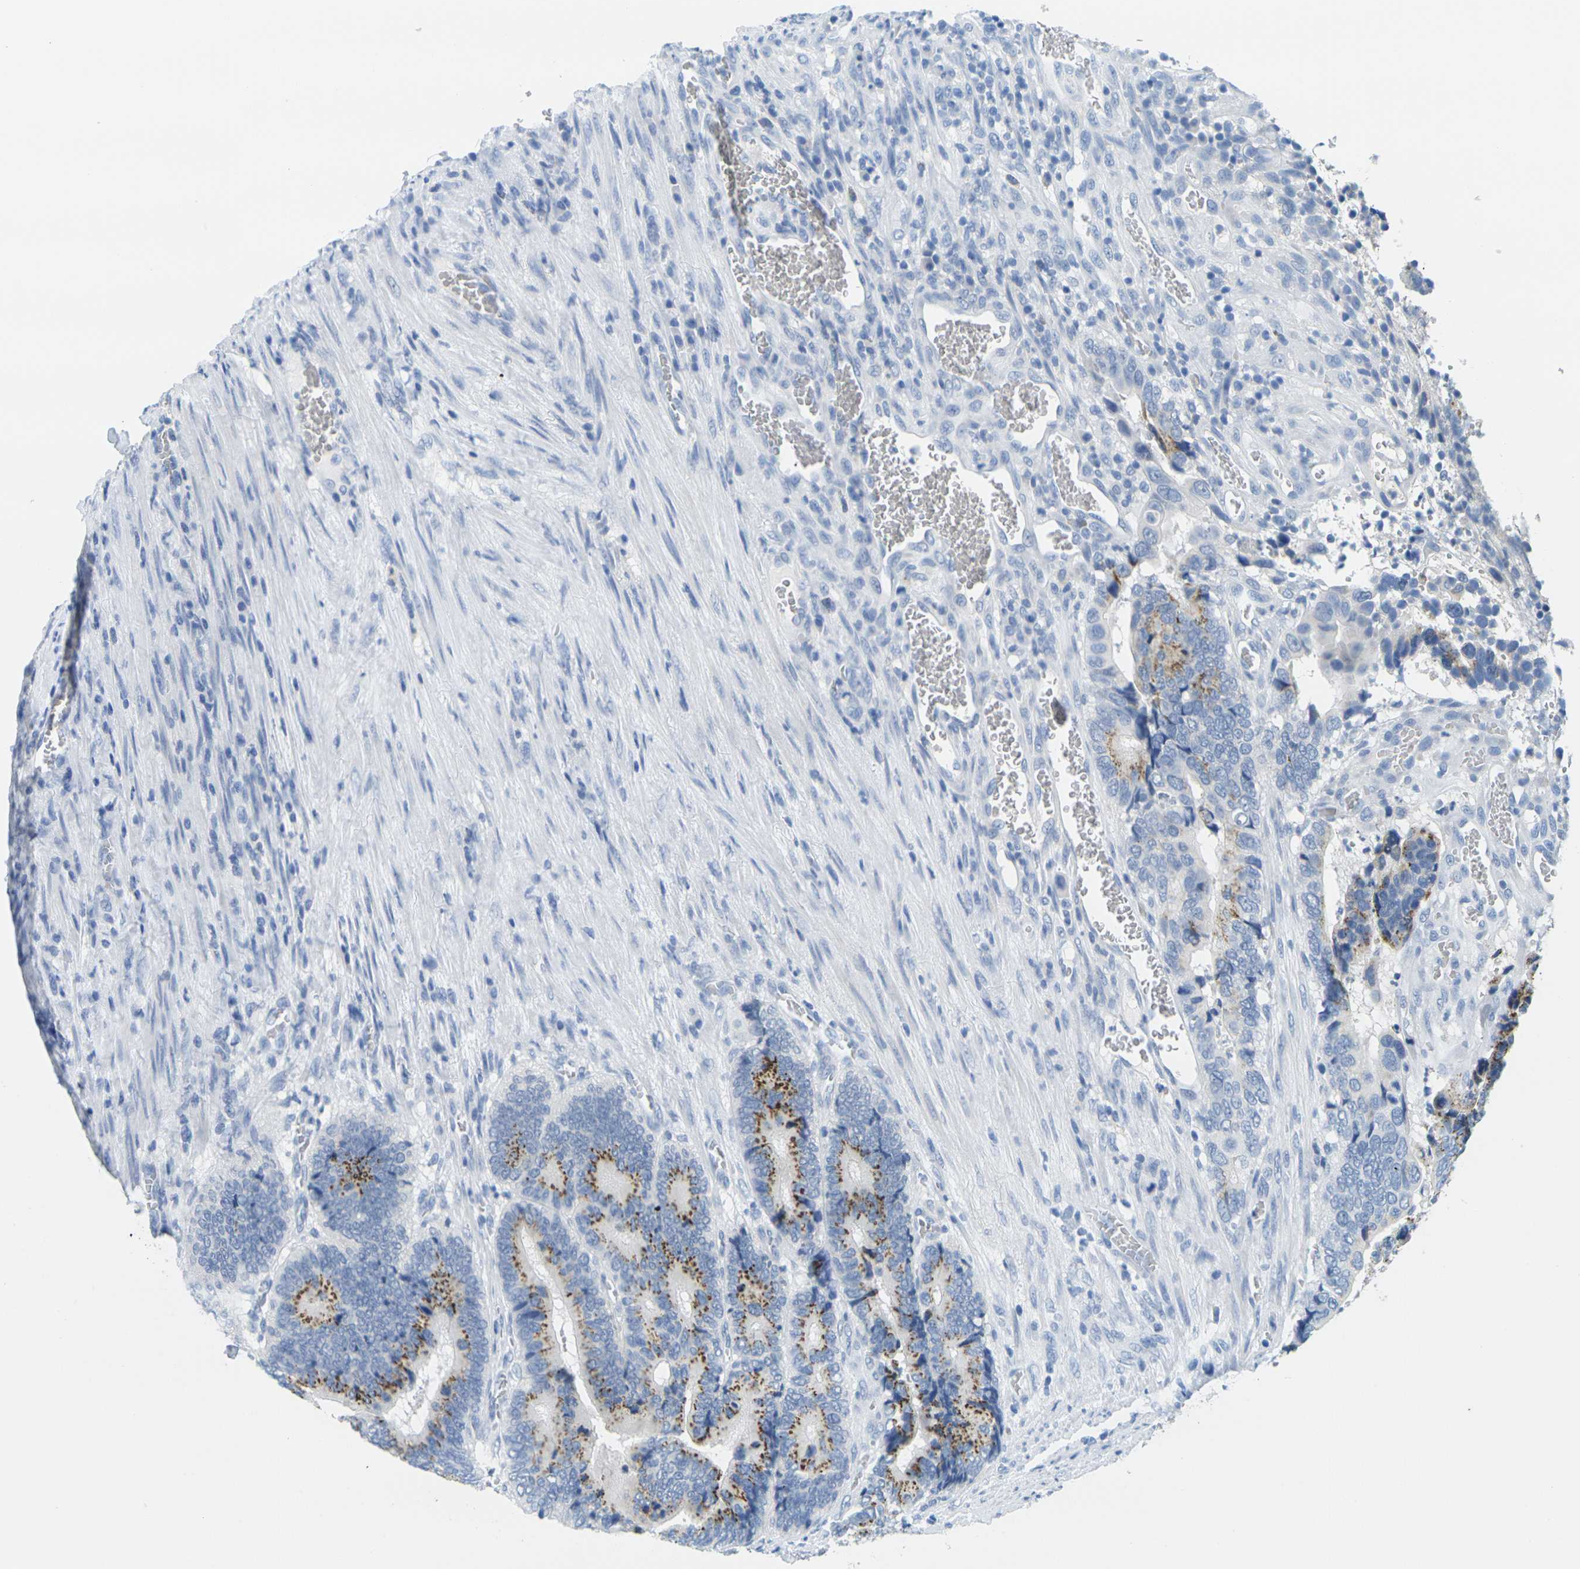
{"staining": {"intensity": "moderate", "quantity": ">75%", "location": "cytoplasmic/membranous"}, "tissue": "colorectal cancer", "cell_type": "Tumor cells", "image_type": "cancer", "snomed": [{"axis": "morphology", "description": "Adenocarcinoma, NOS"}, {"axis": "topography", "description": "Colon"}], "caption": "This is a micrograph of IHC staining of colorectal cancer, which shows moderate positivity in the cytoplasmic/membranous of tumor cells.", "gene": "FAM3D", "patient": {"sex": "male", "age": 72}}